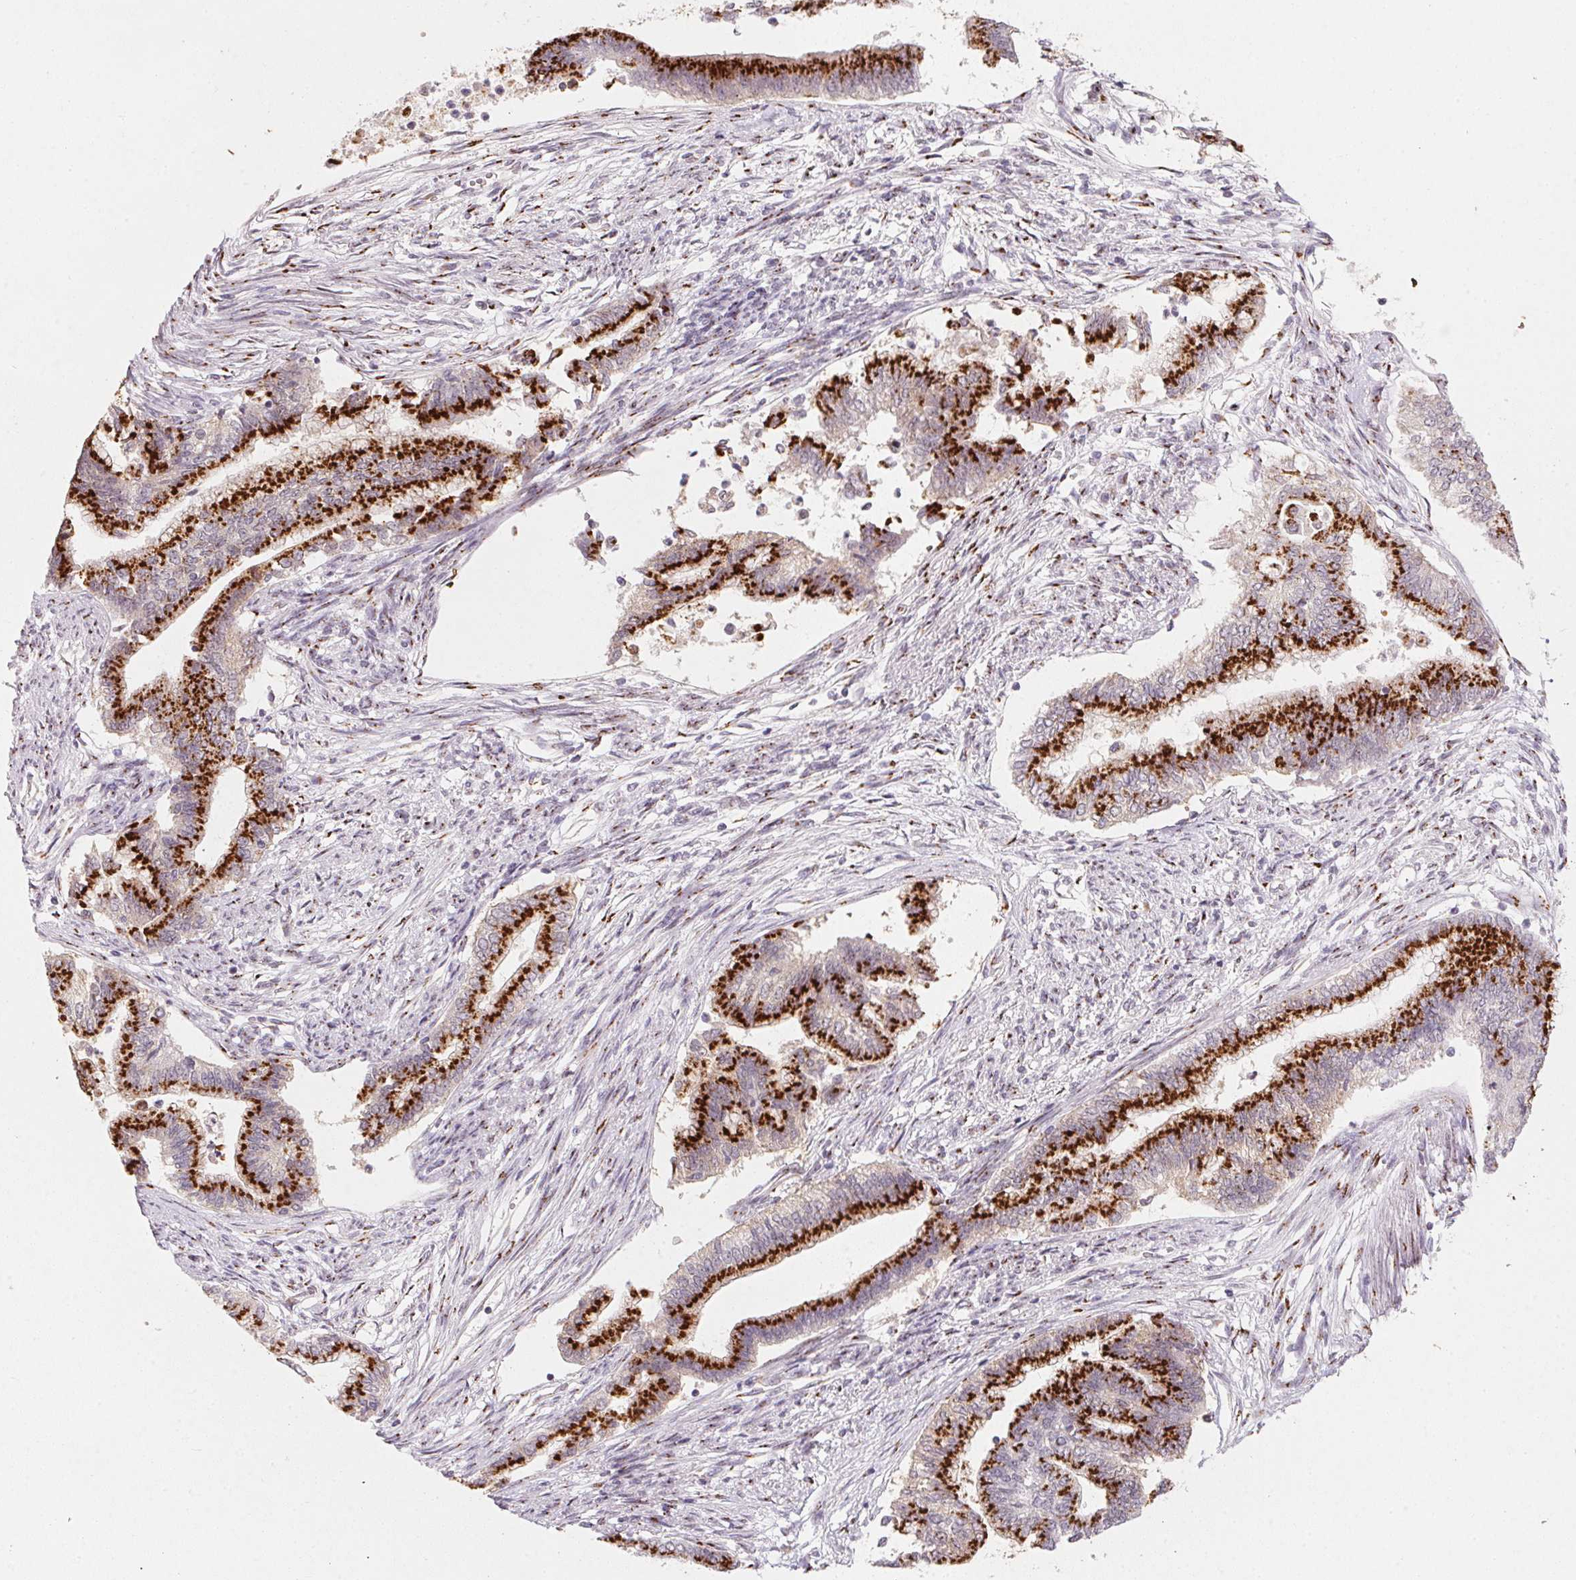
{"staining": {"intensity": "strong", "quantity": ">75%", "location": "cytoplasmic/membranous"}, "tissue": "endometrial cancer", "cell_type": "Tumor cells", "image_type": "cancer", "snomed": [{"axis": "morphology", "description": "Adenocarcinoma, NOS"}, {"axis": "topography", "description": "Endometrium"}], "caption": "Tumor cells reveal strong cytoplasmic/membranous positivity in about >75% of cells in endometrial cancer. The protein is shown in brown color, while the nuclei are stained blue.", "gene": "RAB22A", "patient": {"sex": "female", "age": 65}}